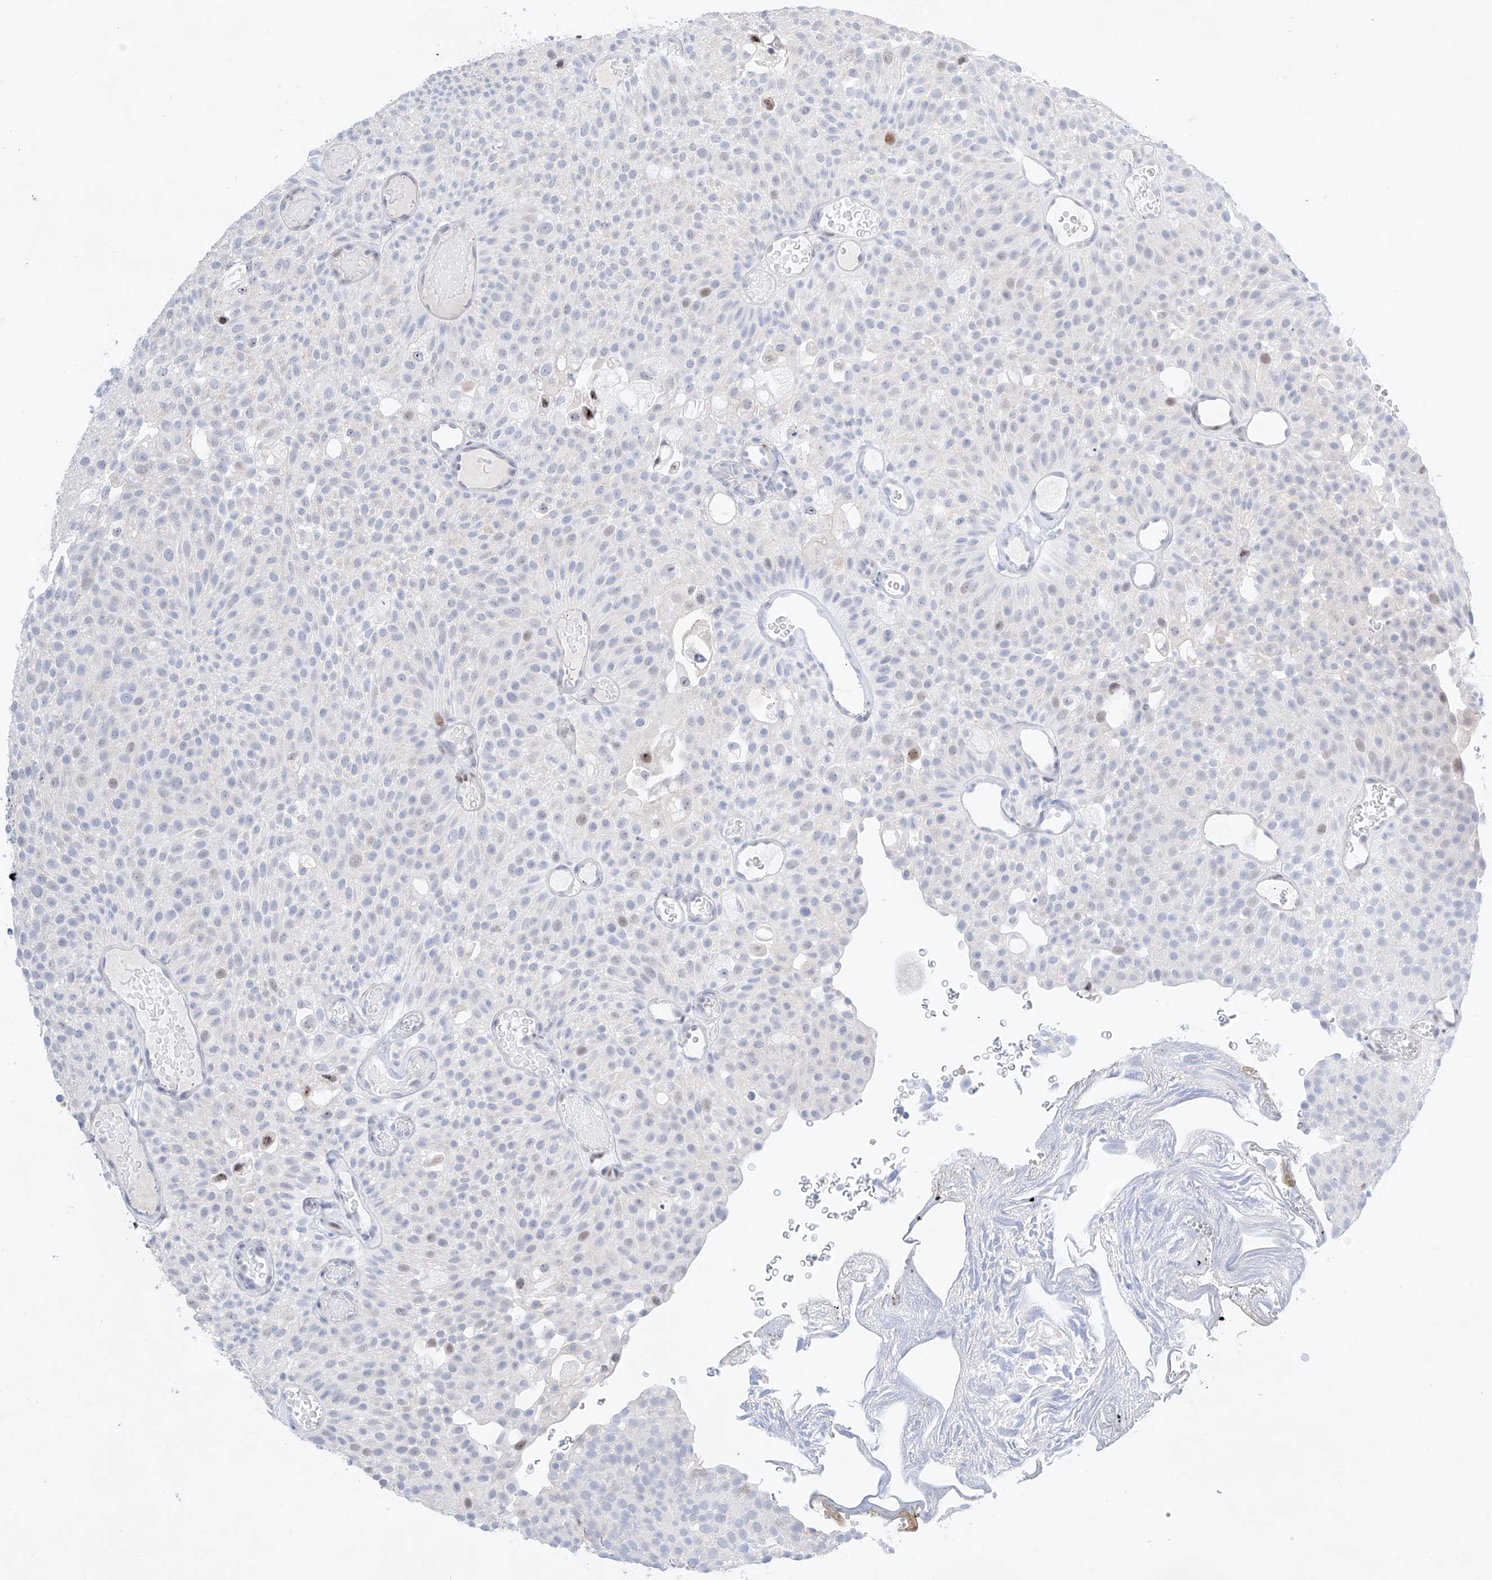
{"staining": {"intensity": "moderate", "quantity": "<25%", "location": "nuclear"}, "tissue": "urothelial cancer", "cell_type": "Tumor cells", "image_type": "cancer", "snomed": [{"axis": "morphology", "description": "Urothelial carcinoma, Low grade"}, {"axis": "topography", "description": "Urinary bladder"}], "caption": "Urothelial cancer stained with DAB IHC exhibits low levels of moderate nuclear positivity in about <25% of tumor cells. Nuclei are stained in blue.", "gene": "NT5C3B", "patient": {"sex": "male", "age": 78}}